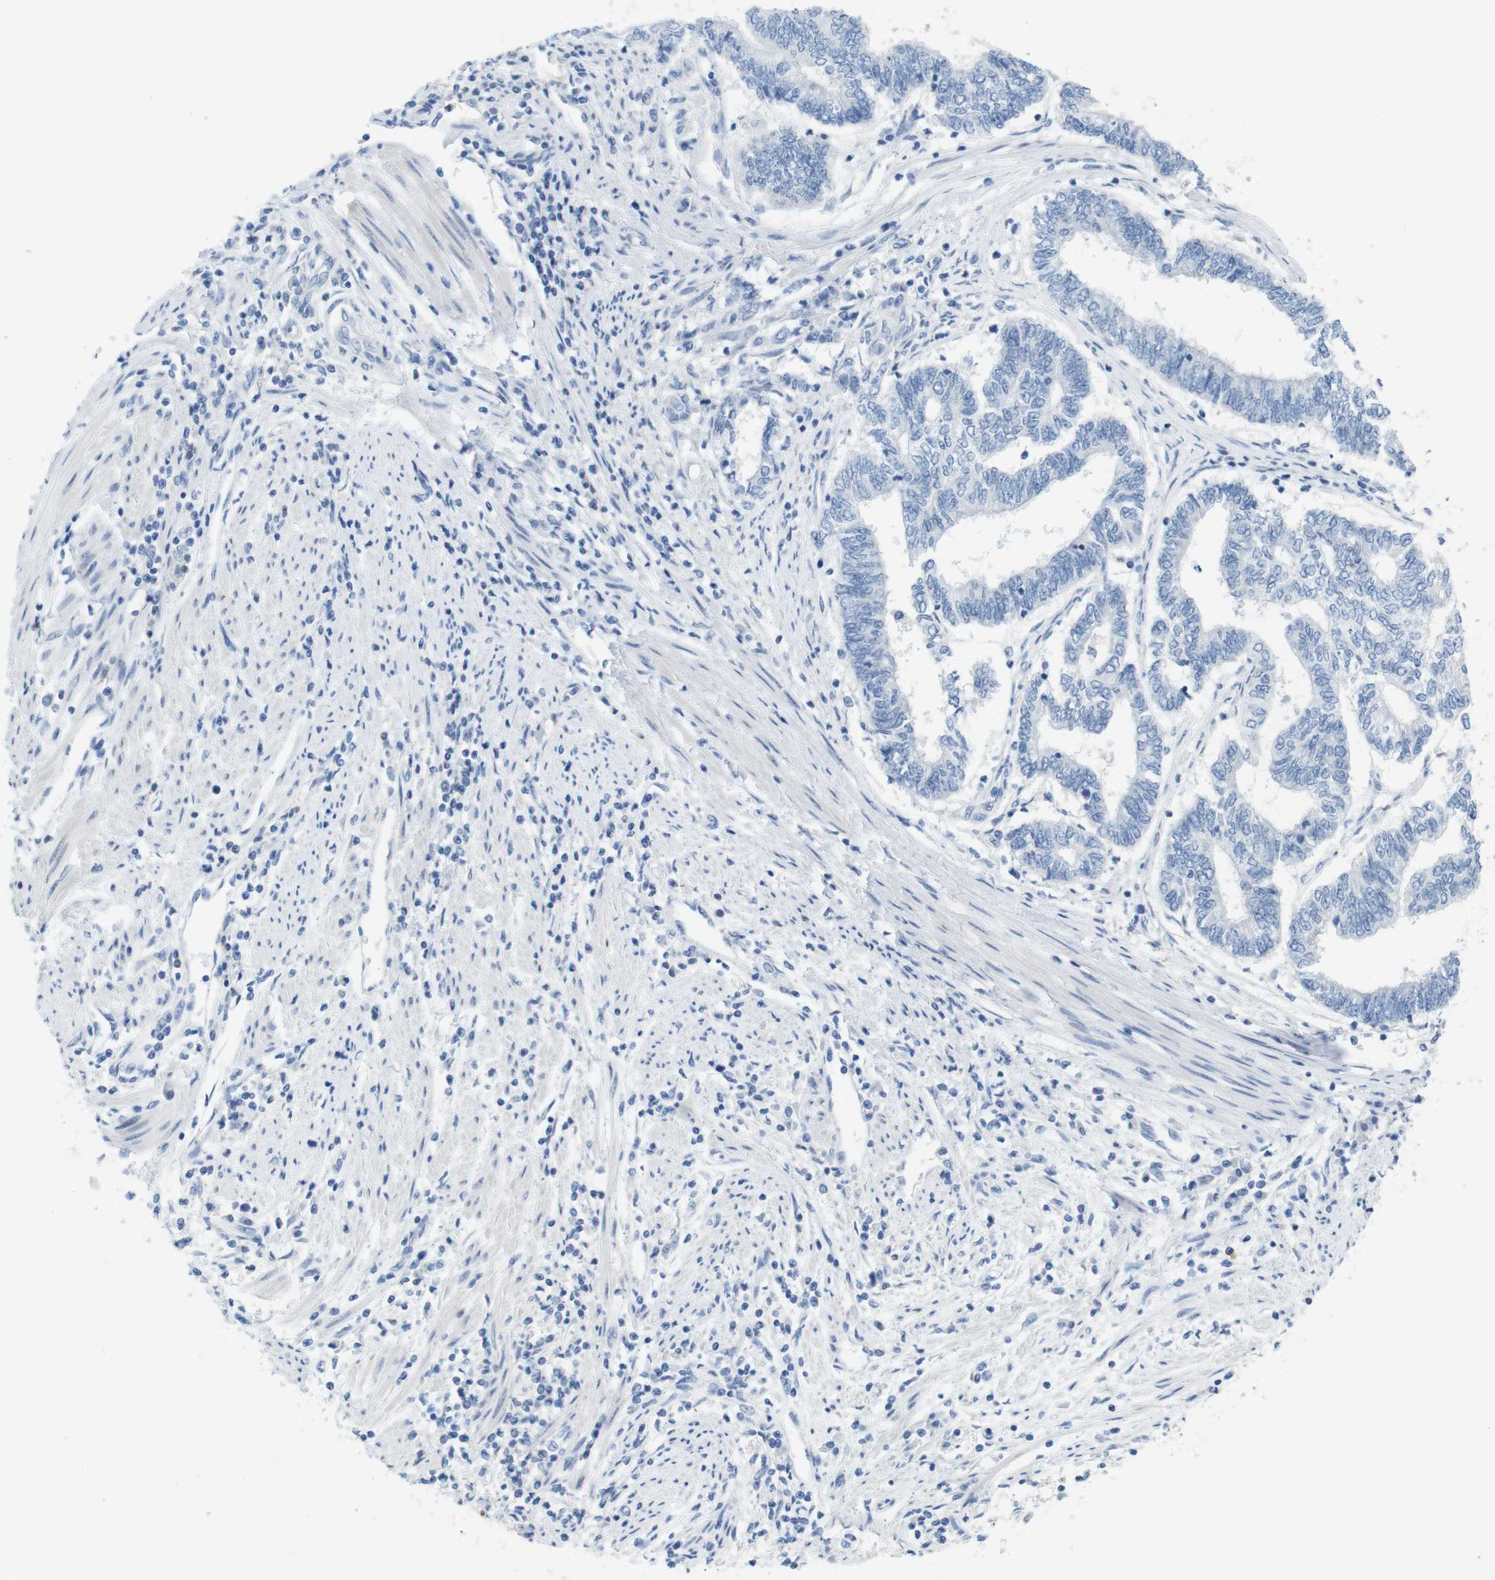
{"staining": {"intensity": "negative", "quantity": "none", "location": "none"}, "tissue": "endometrial cancer", "cell_type": "Tumor cells", "image_type": "cancer", "snomed": [{"axis": "morphology", "description": "Adenocarcinoma, NOS"}, {"axis": "topography", "description": "Uterus"}, {"axis": "topography", "description": "Endometrium"}], "caption": "IHC histopathology image of neoplastic tissue: endometrial adenocarcinoma stained with DAB (3,3'-diaminobenzidine) reveals no significant protein expression in tumor cells. The staining was performed using DAB to visualize the protein expression in brown, while the nuclei were stained in blue with hematoxylin (Magnification: 20x).", "gene": "CD5", "patient": {"sex": "female", "age": 70}}